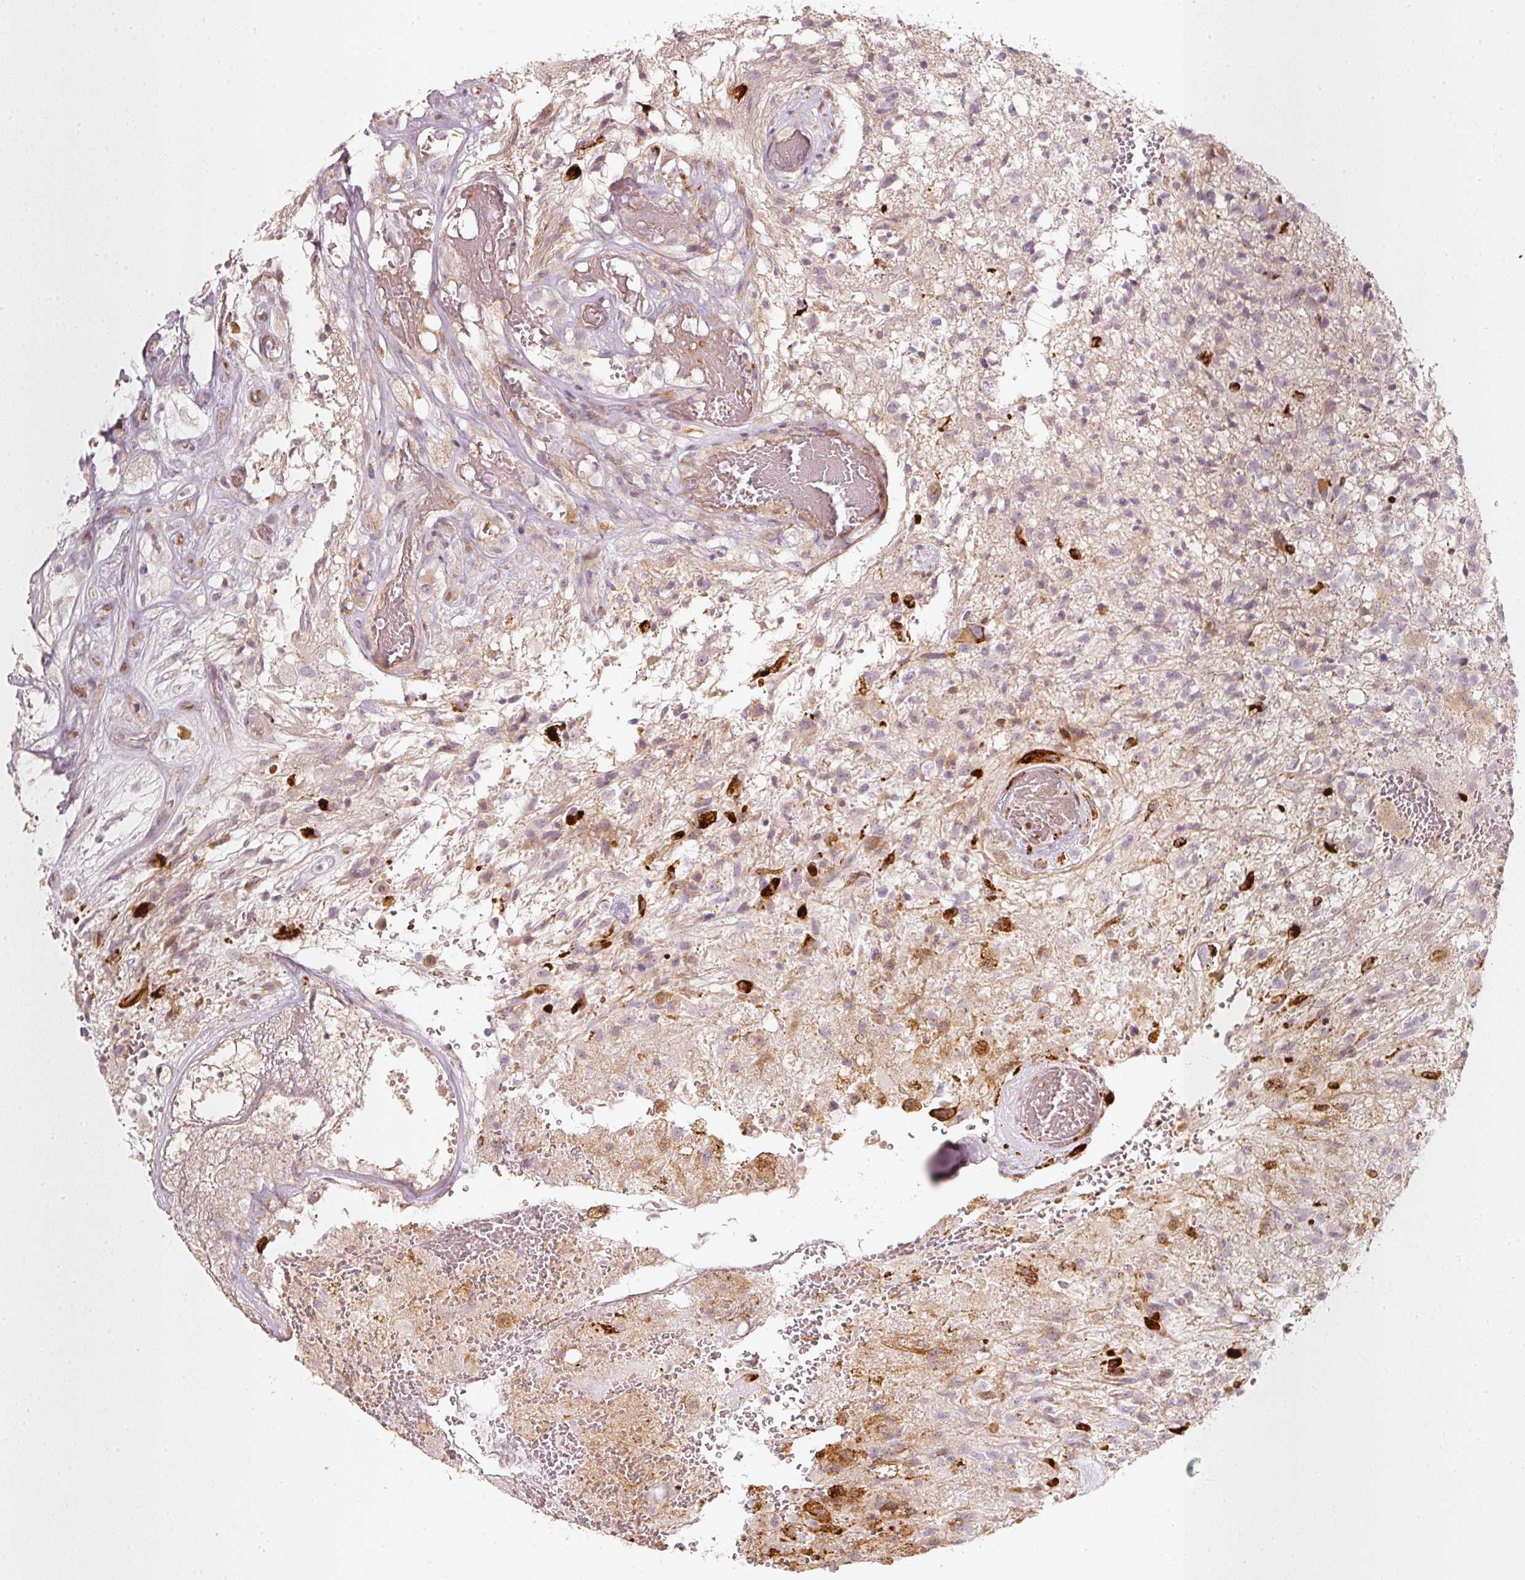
{"staining": {"intensity": "moderate", "quantity": "<25%", "location": "cytoplasmic/membranous"}, "tissue": "glioma", "cell_type": "Tumor cells", "image_type": "cancer", "snomed": [{"axis": "morphology", "description": "Glioma, malignant, High grade"}, {"axis": "topography", "description": "Brain"}], "caption": "Immunohistochemistry (DAB (3,3'-diaminobenzidine)) staining of high-grade glioma (malignant) shows moderate cytoplasmic/membranous protein staining in approximately <25% of tumor cells. Nuclei are stained in blue.", "gene": "KCNQ1", "patient": {"sex": "male", "age": 56}}